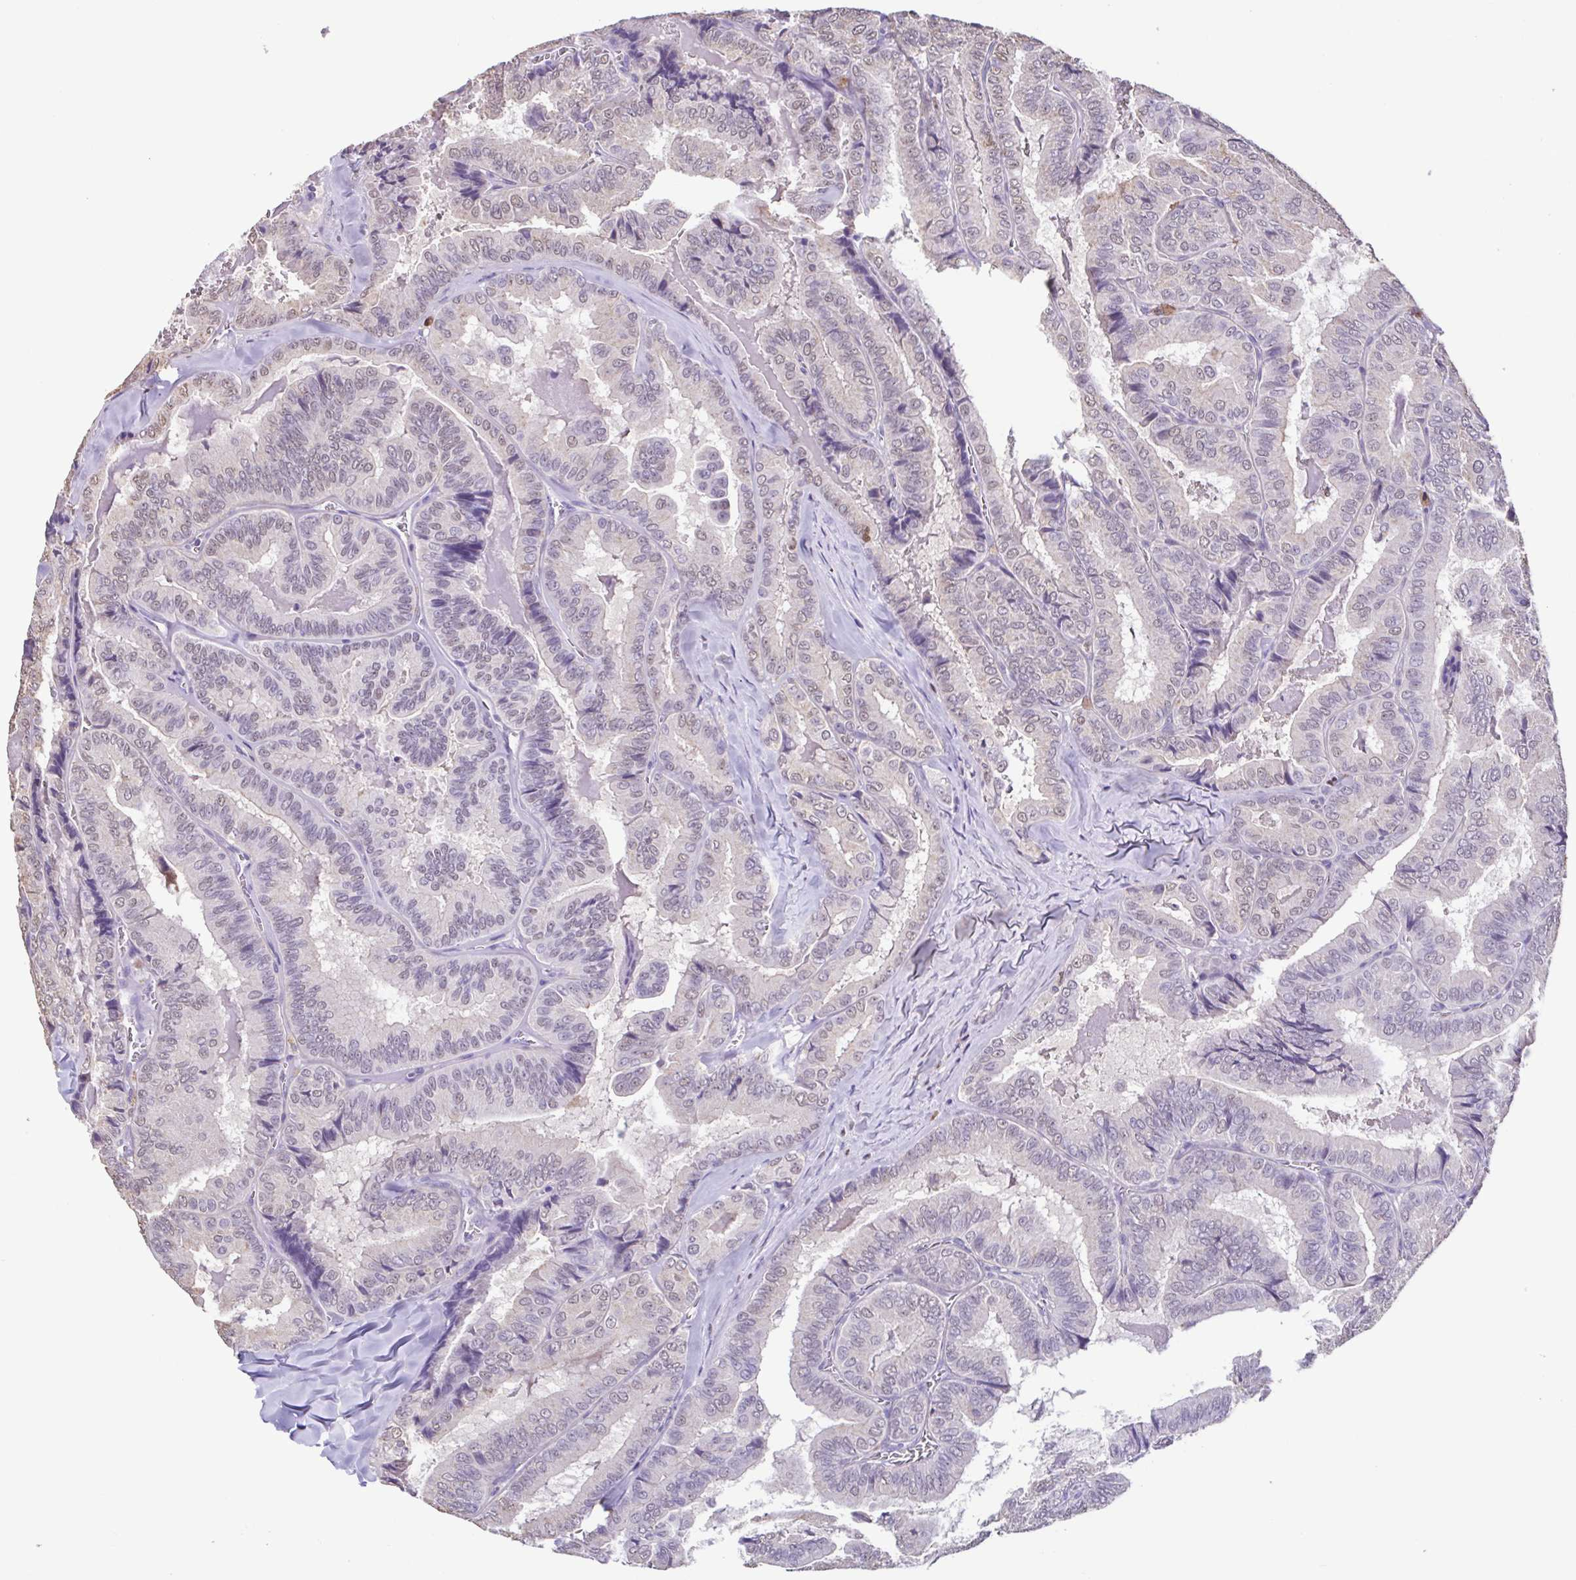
{"staining": {"intensity": "weak", "quantity": "<25%", "location": "nuclear"}, "tissue": "thyroid cancer", "cell_type": "Tumor cells", "image_type": "cancer", "snomed": [{"axis": "morphology", "description": "Papillary adenocarcinoma, NOS"}, {"axis": "topography", "description": "Thyroid gland"}], "caption": "High power microscopy histopathology image of an immunohistochemistry photomicrograph of thyroid cancer, revealing no significant staining in tumor cells.", "gene": "ACTRT3", "patient": {"sex": "female", "age": 75}}